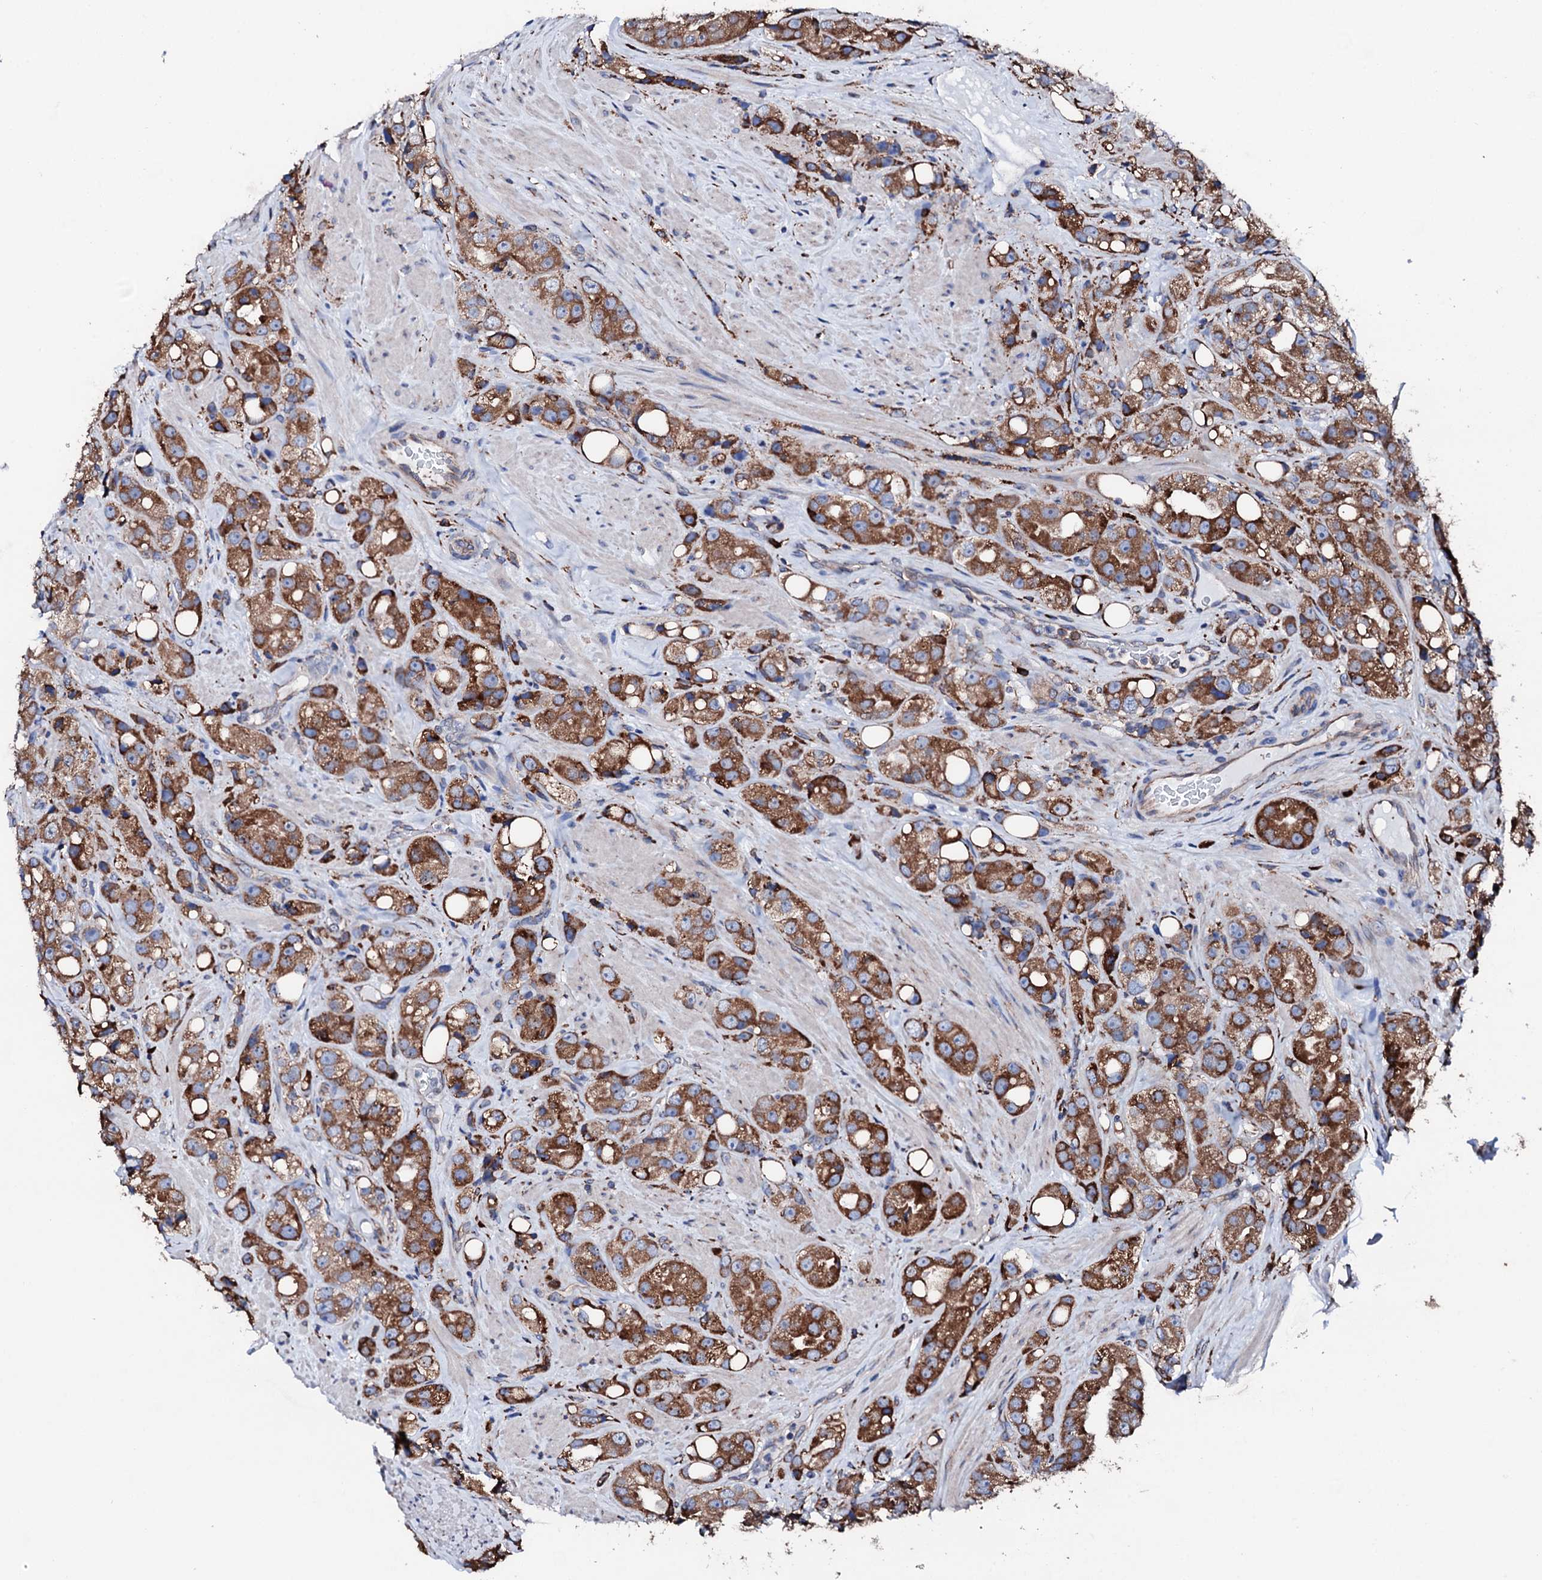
{"staining": {"intensity": "strong", "quantity": ">75%", "location": "cytoplasmic/membranous"}, "tissue": "prostate cancer", "cell_type": "Tumor cells", "image_type": "cancer", "snomed": [{"axis": "morphology", "description": "Adenocarcinoma, NOS"}, {"axis": "topography", "description": "Prostate"}], "caption": "Immunohistochemical staining of prostate cancer (adenocarcinoma) exhibits strong cytoplasmic/membranous protein positivity in about >75% of tumor cells. Immunohistochemistry stains the protein of interest in brown and the nuclei are stained blue.", "gene": "AMDHD1", "patient": {"sex": "male", "age": 79}}